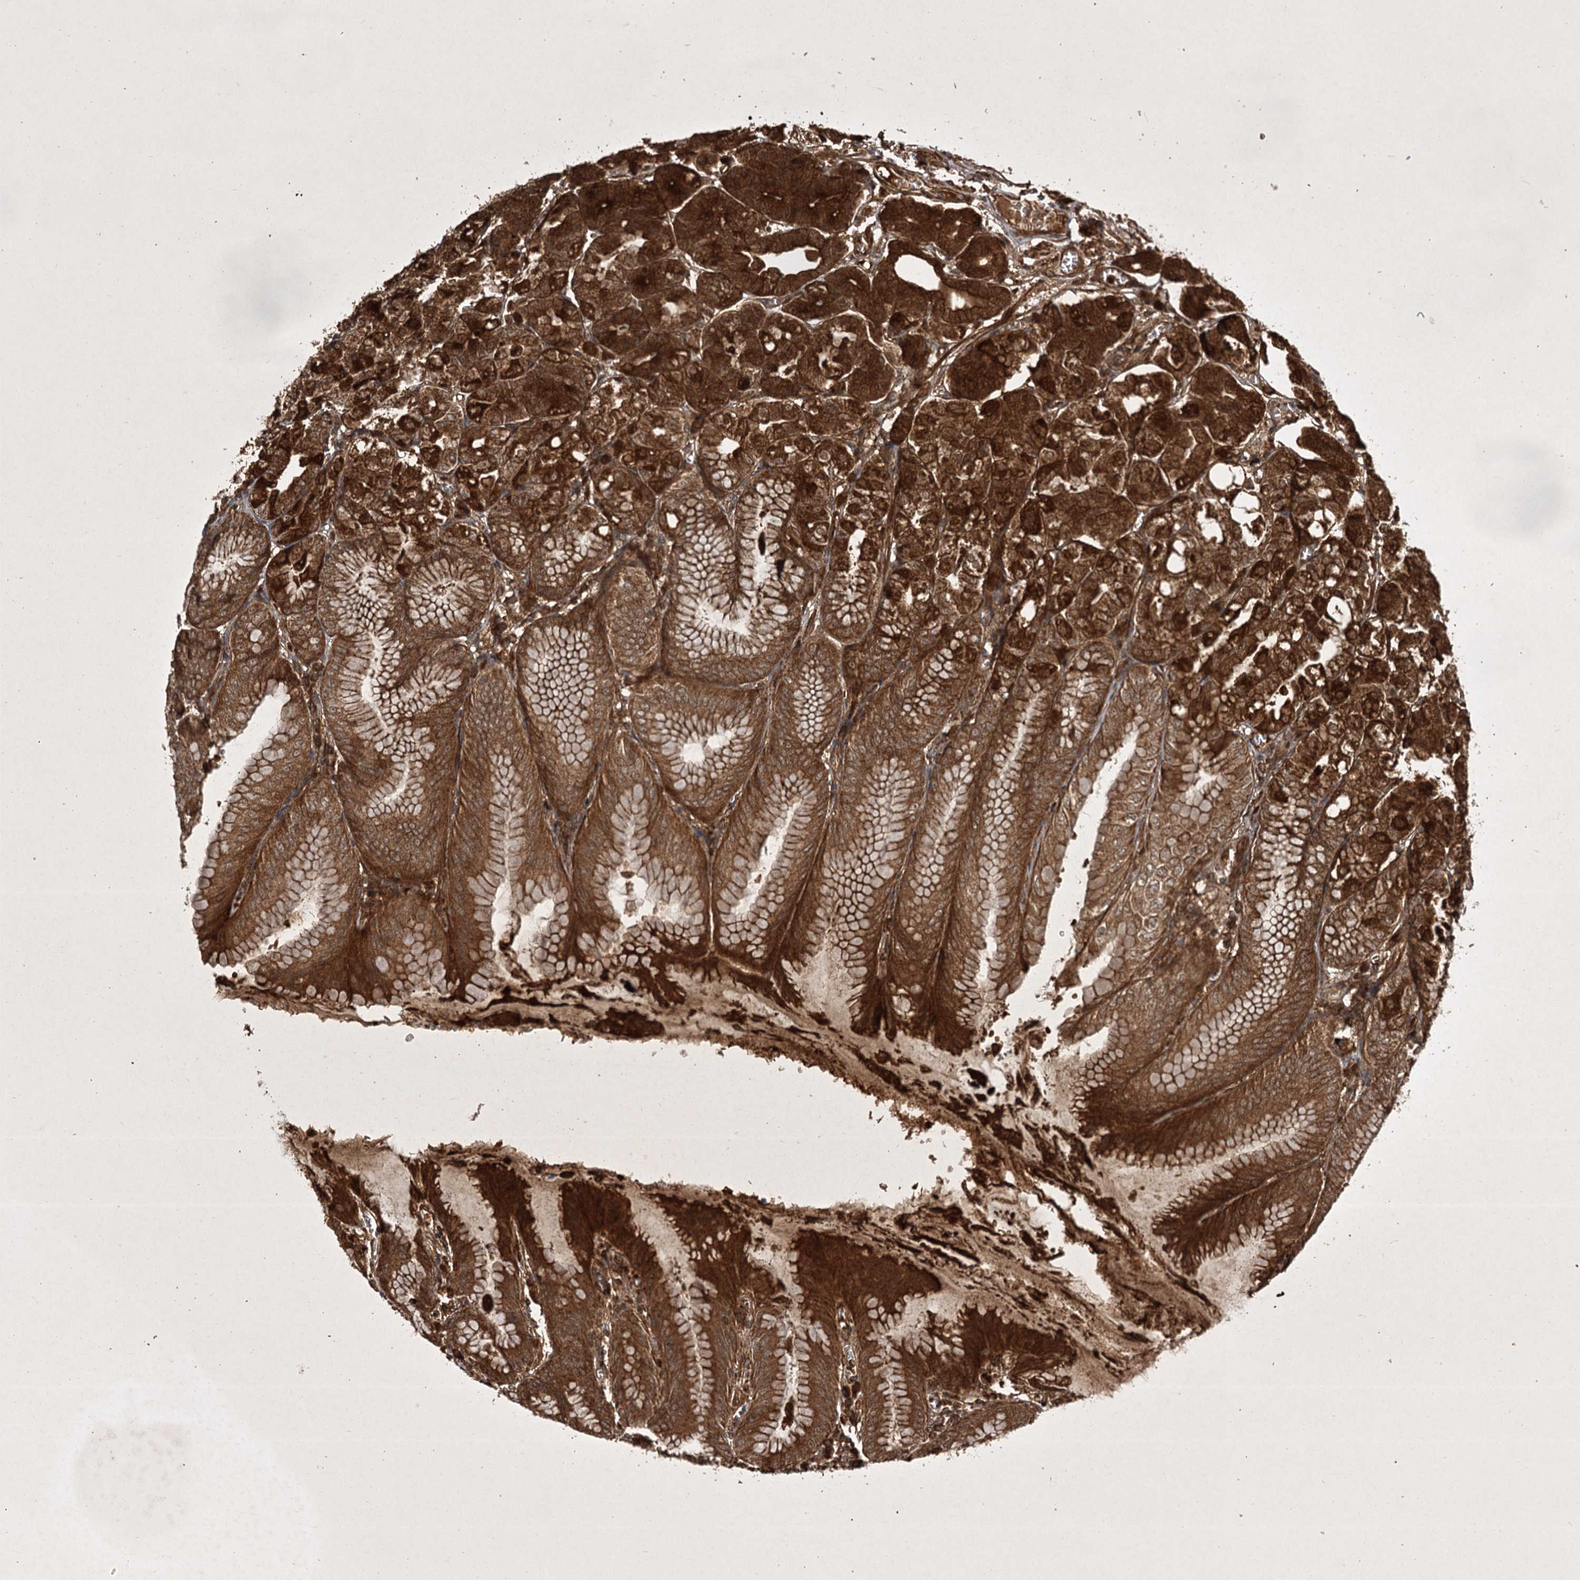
{"staining": {"intensity": "strong", "quantity": ">75%", "location": "cytoplasmic/membranous"}, "tissue": "stomach", "cell_type": "Glandular cells", "image_type": "normal", "snomed": [{"axis": "morphology", "description": "Normal tissue, NOS"}, {"axis": "topography", "description": "Stomach, lower"}], "caption": "Protein analysis of unremarkable stomach exhibits strong cytoplasmic/membranous staining in approximately >75% of glandular cells. (DAB = brown stain, brightfield microscopy at high magnification).", "gene": "DNAJC13", "patient": {"sex": "male", "age": 71}}